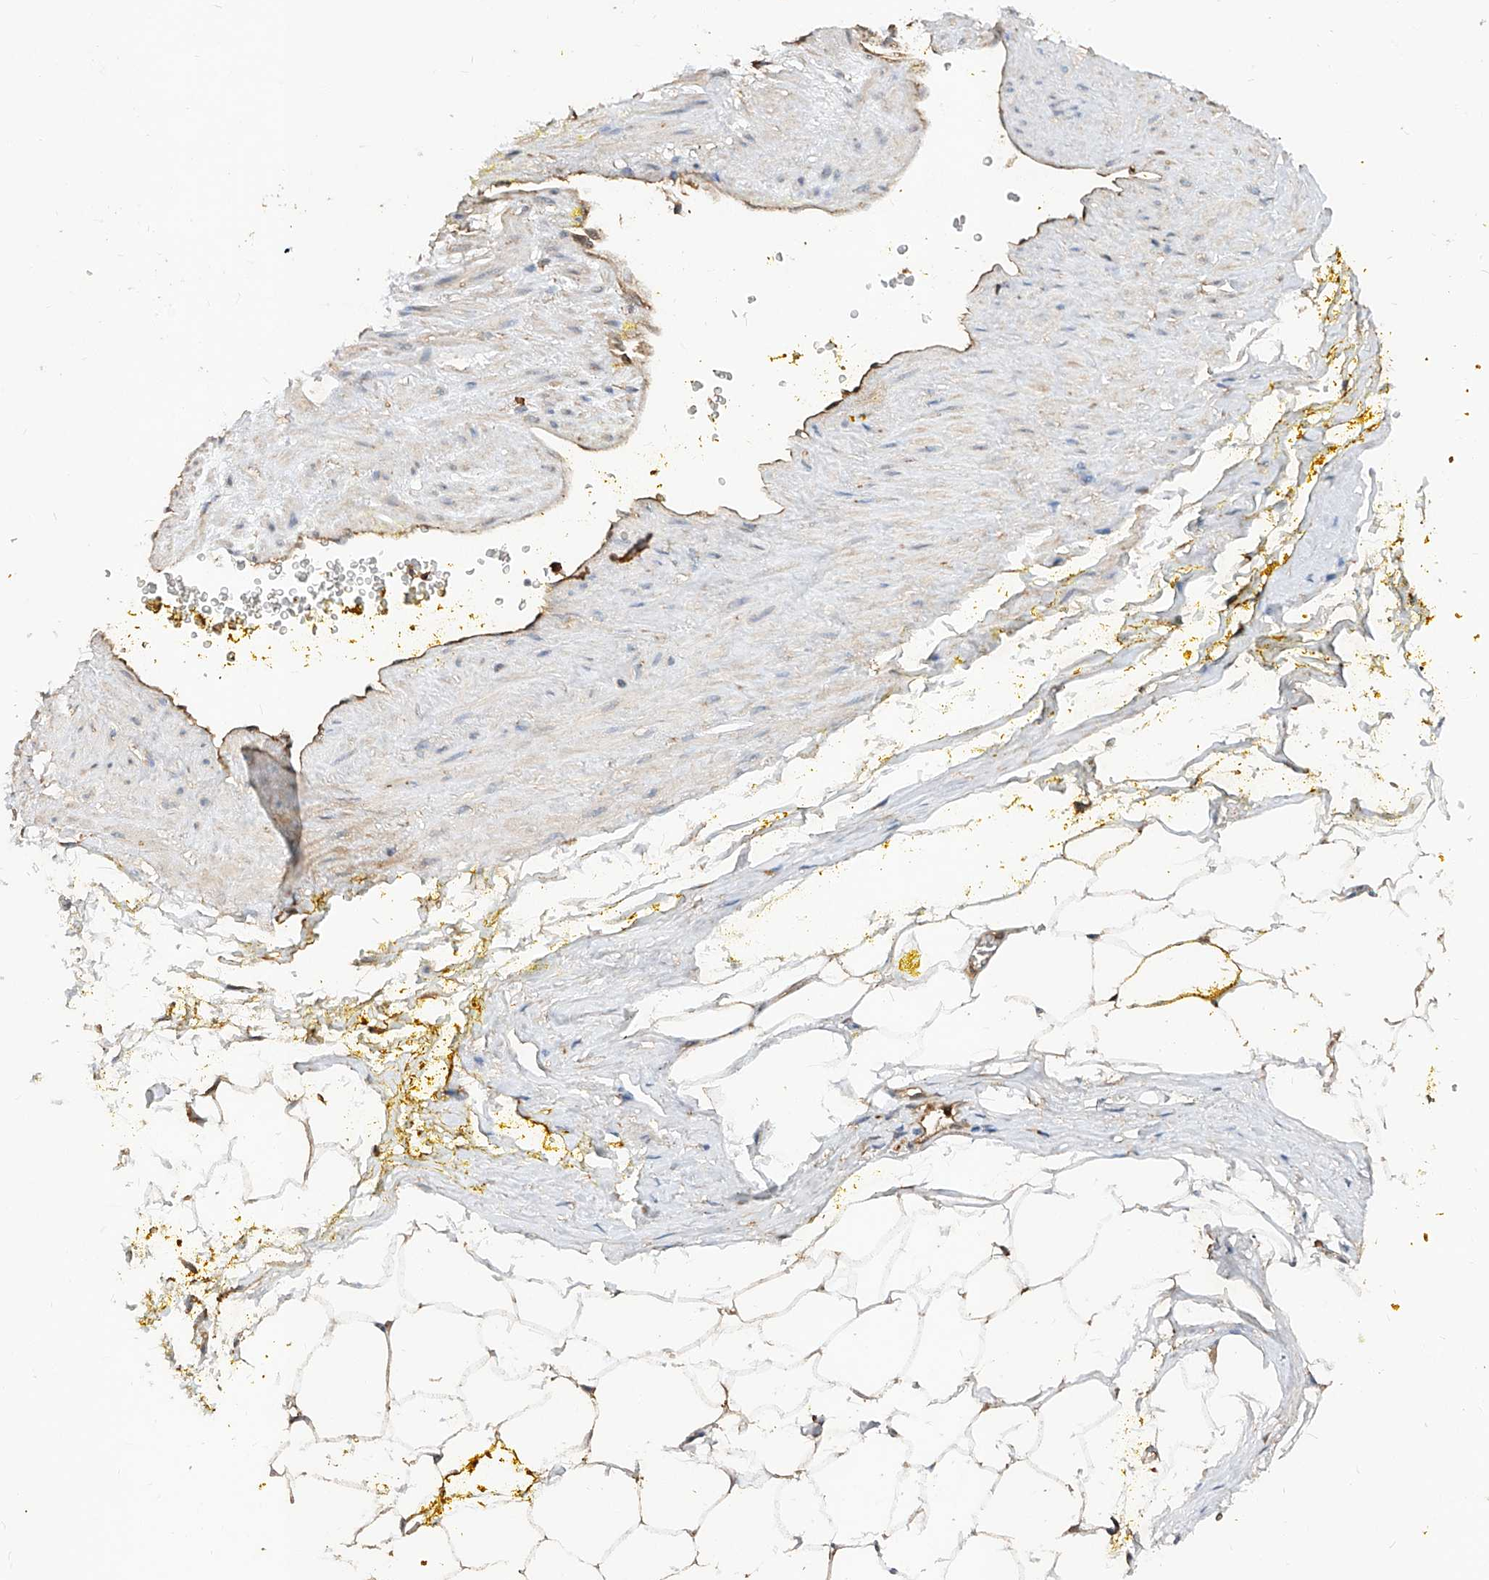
{"staining": {"intensity": "moderate", "quantity": ">75%", "location": "cytoplasmic/membranous"}, "tissue": "adipose tissue", "cell_type": "Adipocytes", "image_type": "normal", "snomed": [{"axis": "morphology", "description": "Normal tissue, NOS"}, {"axis": "morphology", "description": "Adenocarcinoma, Low grade"}, {"axis": "topography", "description": "Prostate"}, {"axis": "topography", "description": "Peripheral nerve tissue"}], "caption": "Moderate cytoplasmic/membranous expression for a protein is seen in approximately >75% of adipocytes of benign adipose tissue using IHC.", "gene": "RILPL2", "patient": {"sex": "male", "age": 63}}